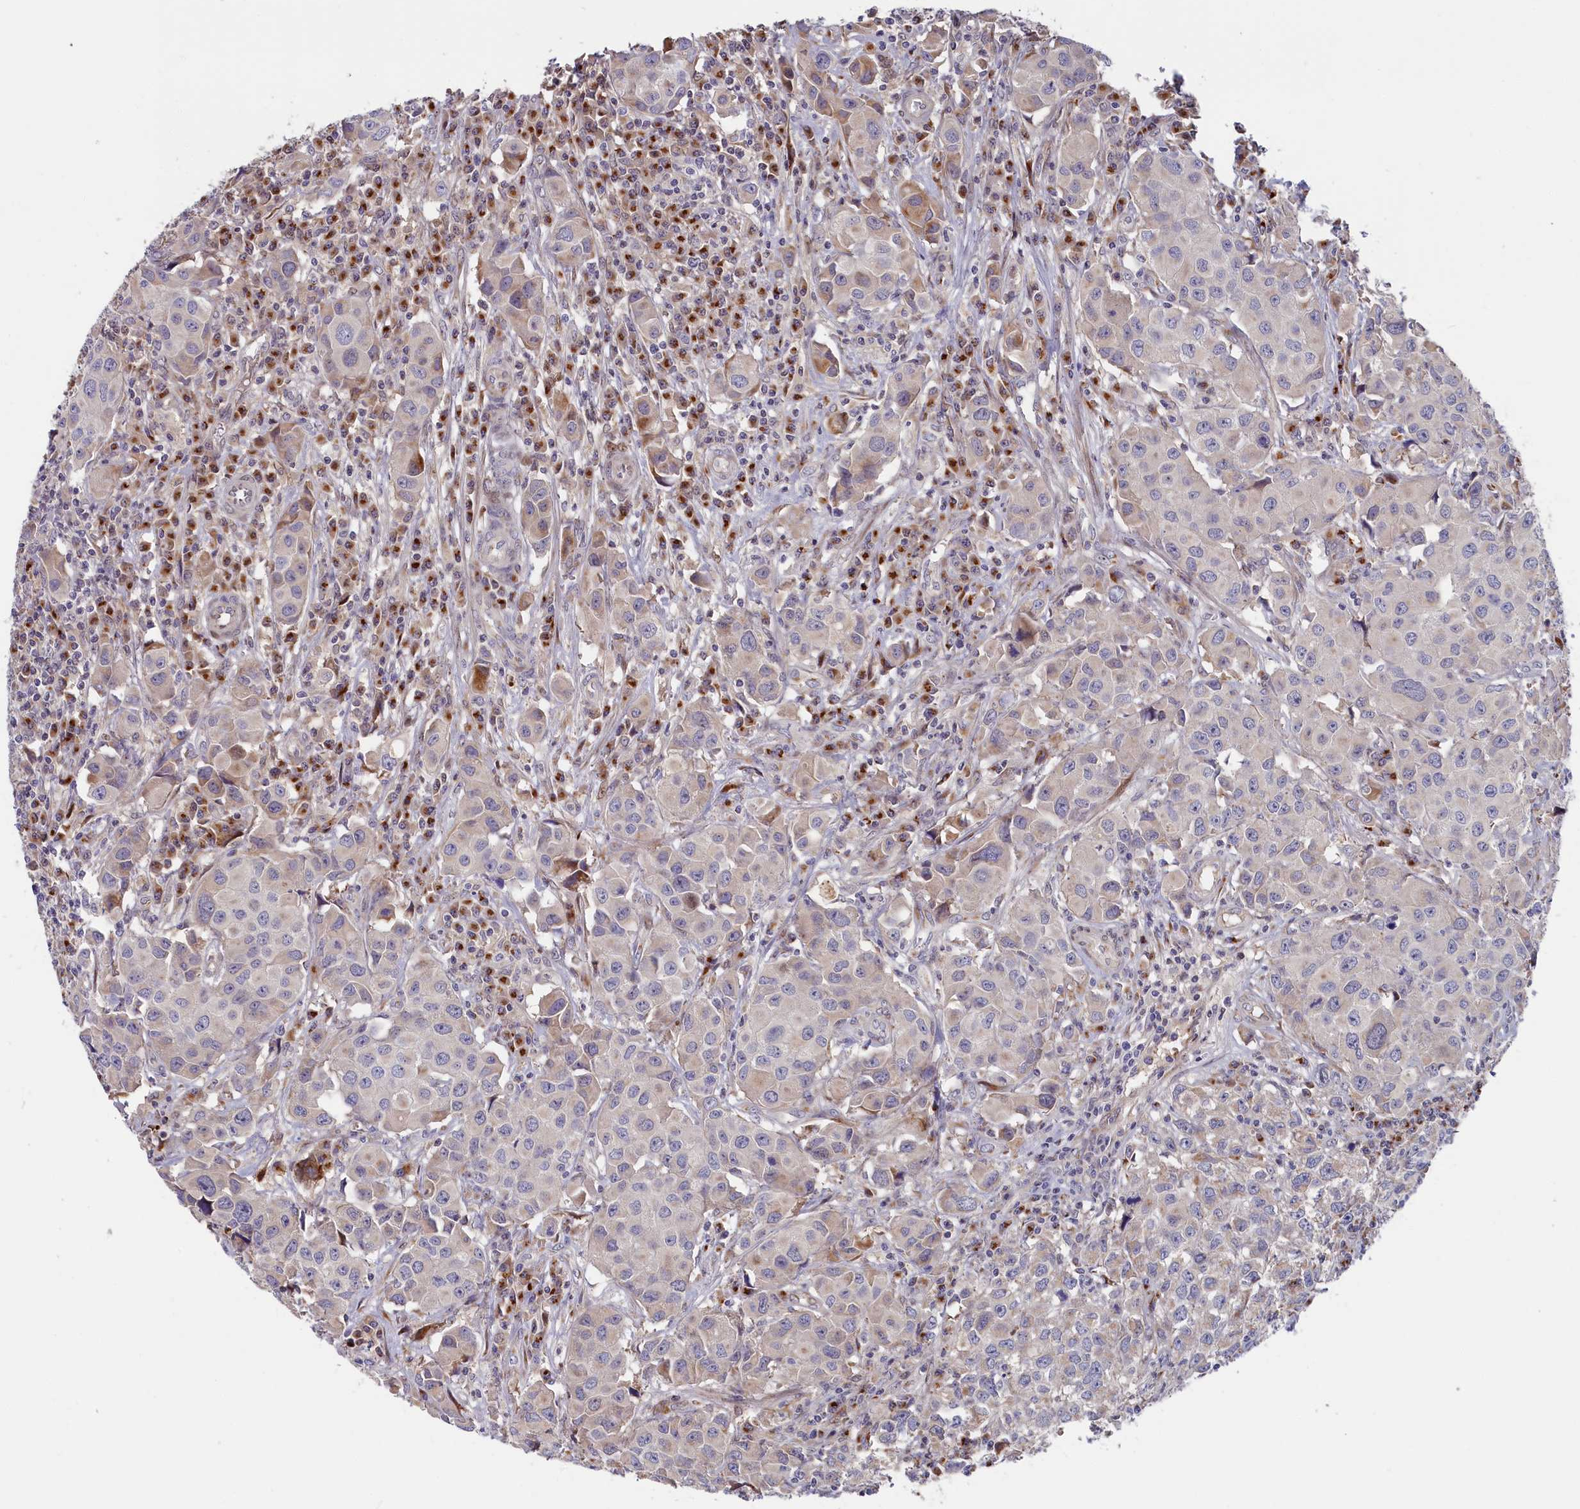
{"staining": {"intensity": "moderate", "quantity": "<25%", "location": "cytoplasmic/membranous"}, "tissue": "urothelial cancer", "cell_type": "Tumor cells", "image_type": "cancer", "snomed": [{"axis": "morphology", "description": "Urothelial carcinoma, High grade"}, {"axis": "topography", "description": "Urinary bladder"}], "caption": "A micrograph showing moderate cytoplasmic/membranous expression in approximately <25% of tumor cells in urothelial cancer, as visualized by brown immunohistochemical staining.", "gene": "CHST12", "patient": {"sex": "female", "age": 75}}